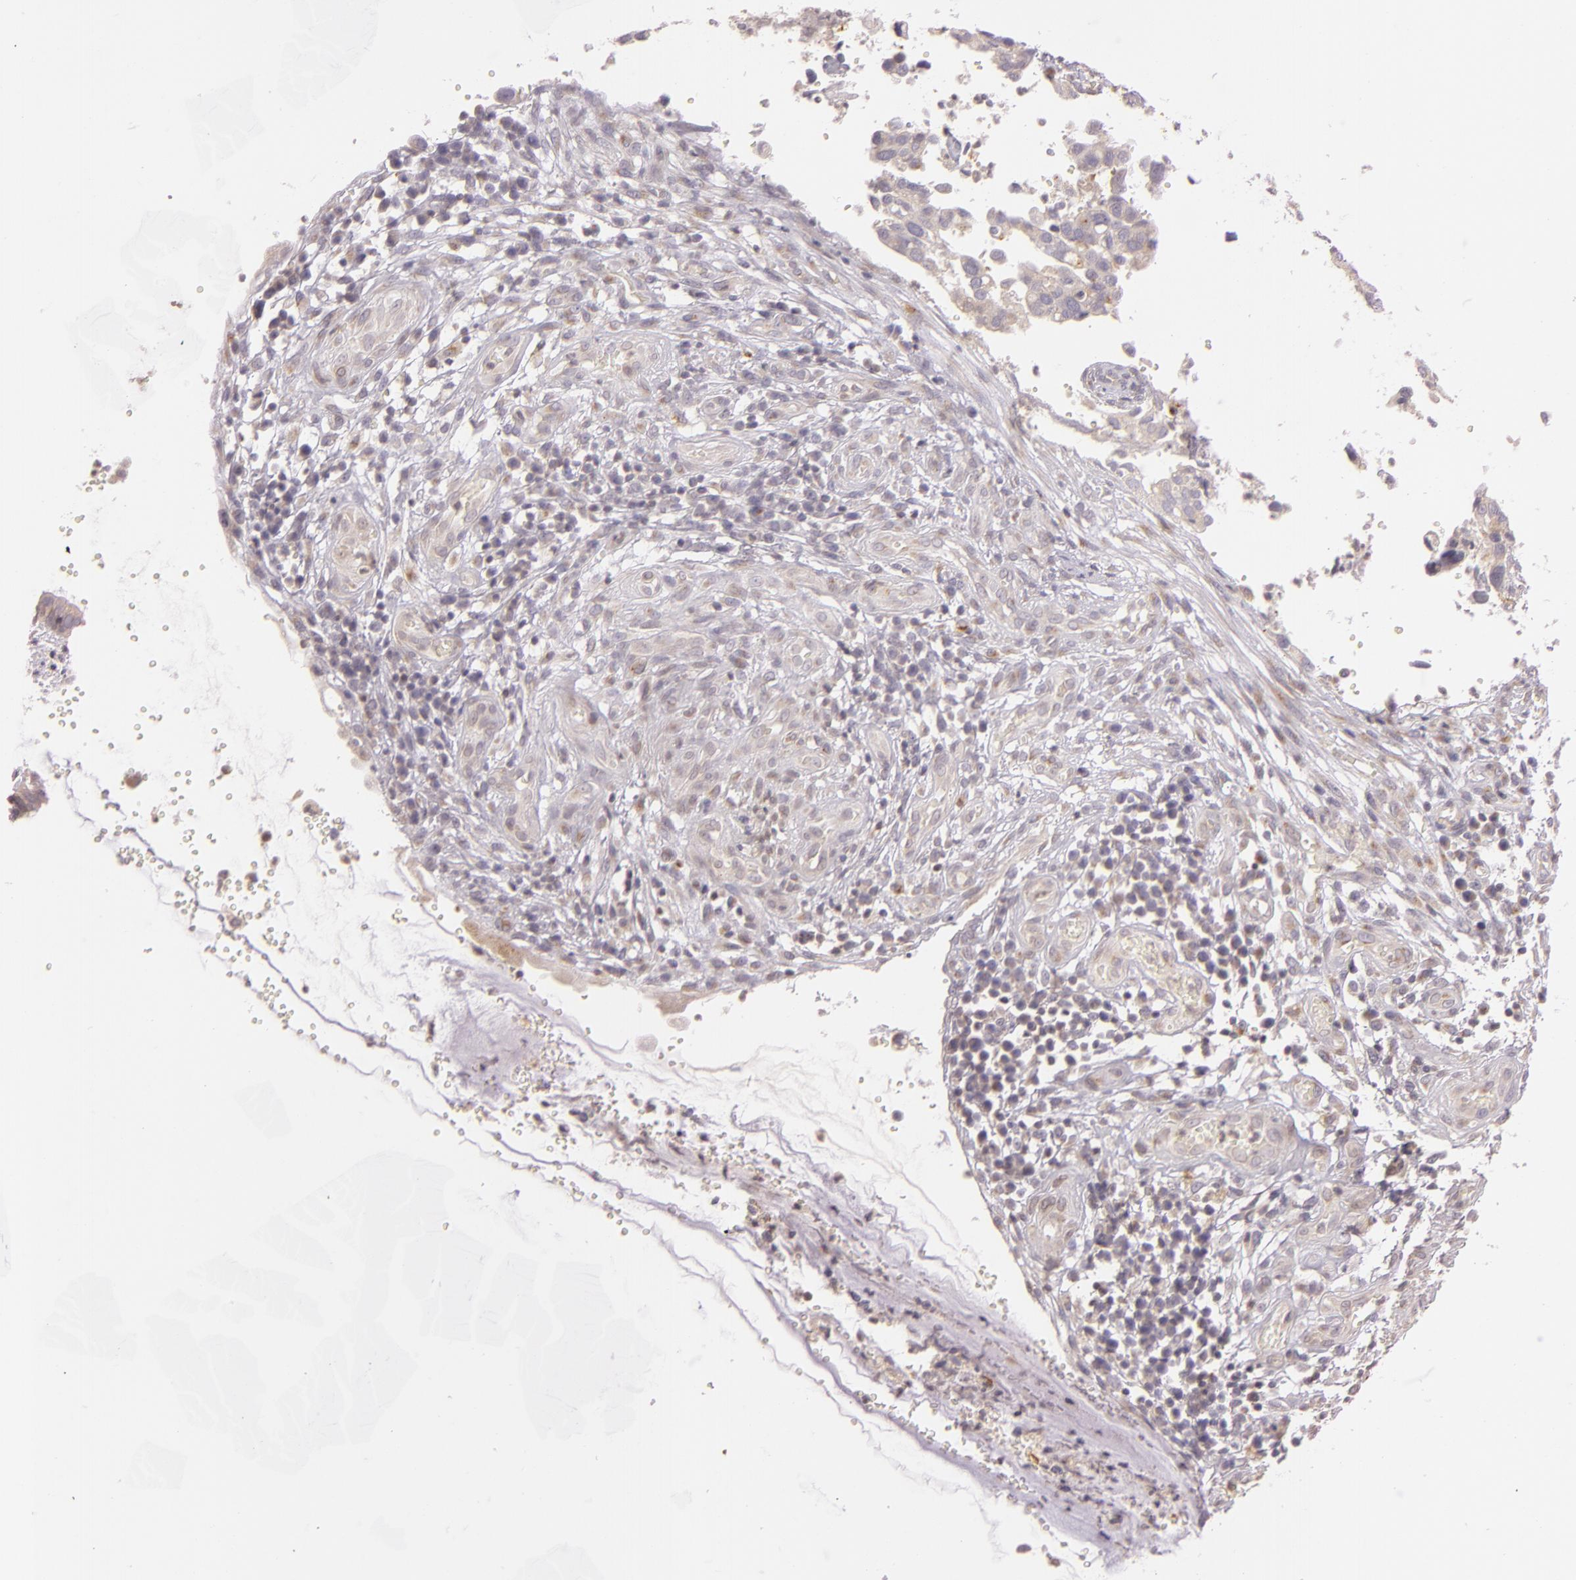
{"staining": {"intensity": "weak", "quantity": ">75%", "location": "cytoplasmic/membranous"}, "tissue": "cervical cancer", "cell_type": "Tumor cells", "image_type": "cancer", "snomed": [{"axis": "morphology", "description": "Normal tissue, NOS"}, {"axis": "morphology", "description": "Squamous cell carcinoma, NOS"}, {"axis": "topography", "description": "Cervix"}], "caption": "Immunohistochemistry (IHC) (DAB) staining of squamous cell carcinoma (cervical) exhibits weak cytoplasmic/membranous protein expression in approximately >75% of tumor cells.", "gene": "LGMN", "patient": {"sex": "female", "age": 45}}